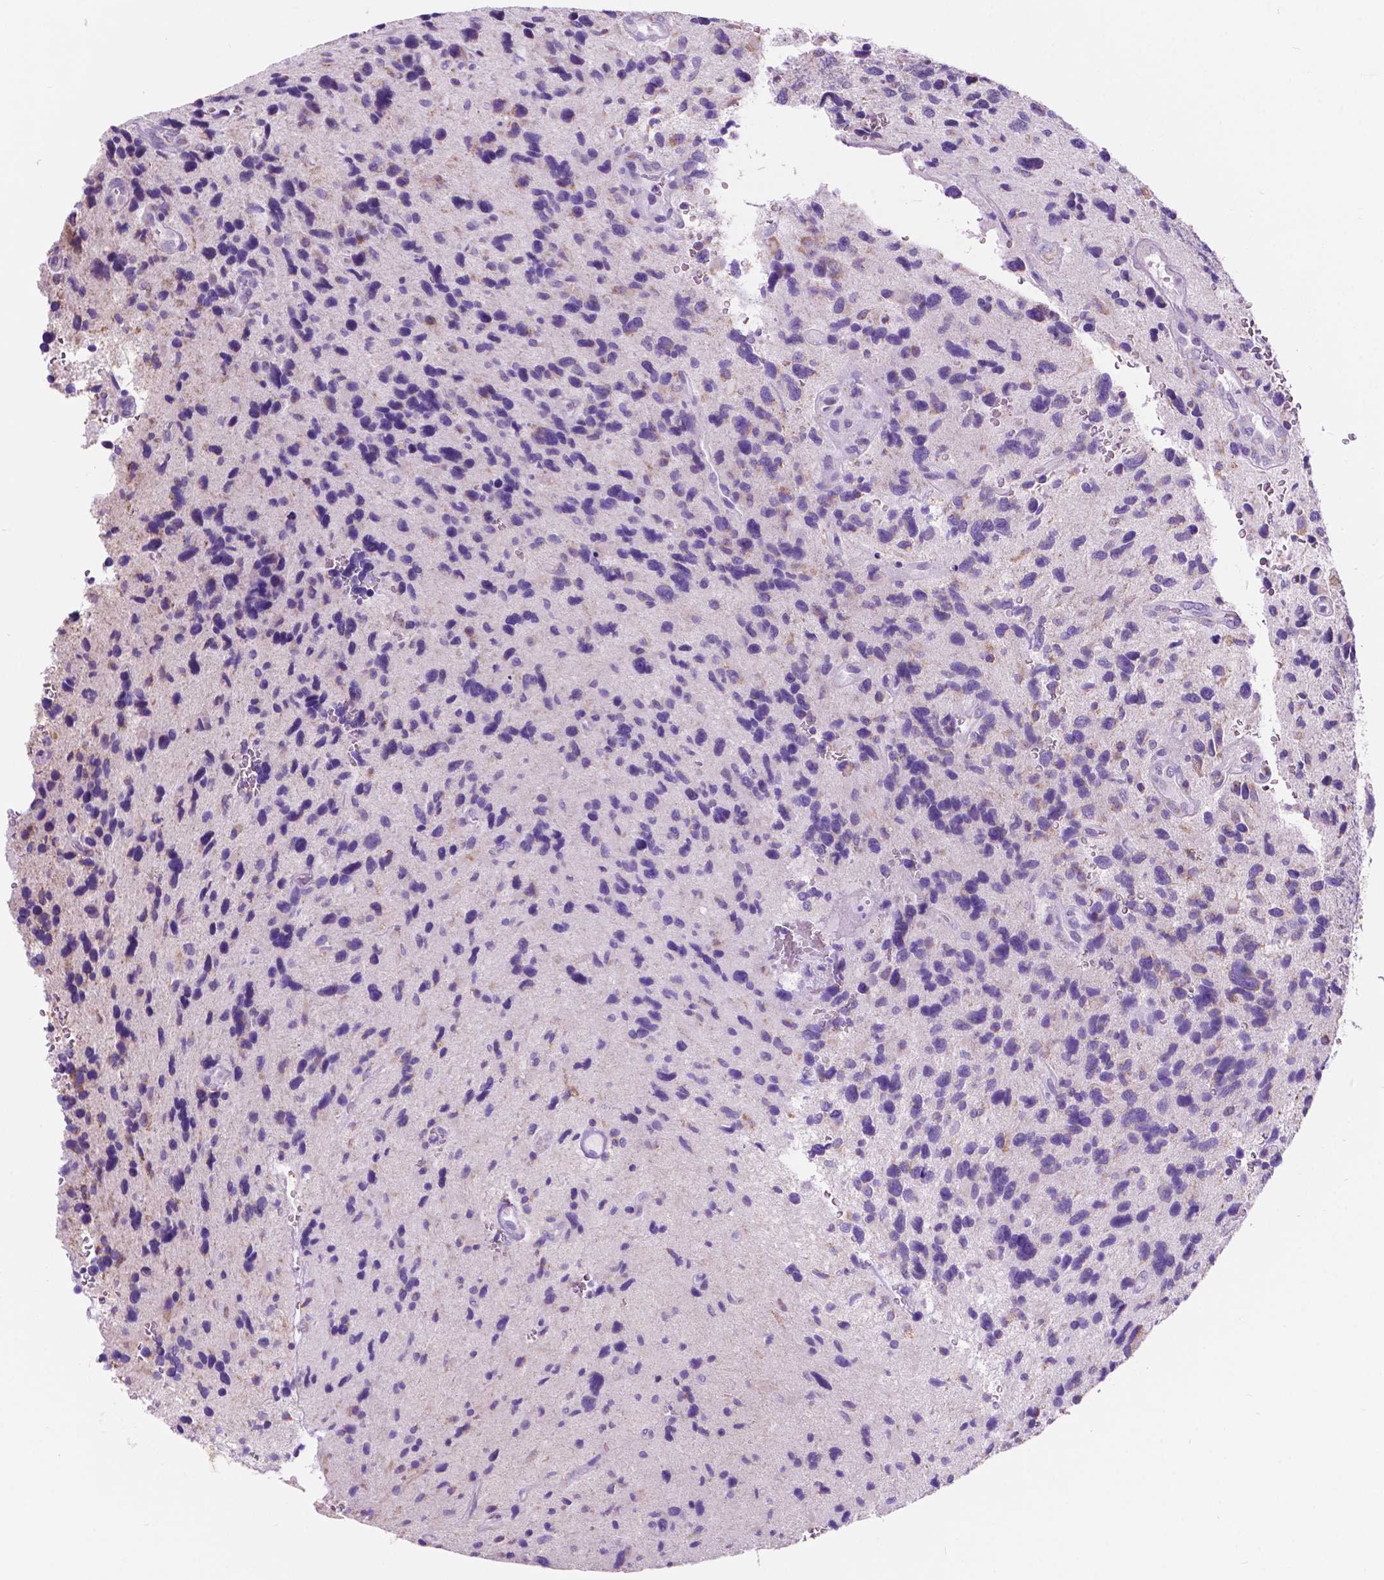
{"staining": {"intensity": "negative", "quantity": "none", "location": "none"}, "tissue": "glioma", "cell_type": "Tumor cells", "image_type": "cancer", "snomed": [{"axis": "morphology", "description": "Glioma, malignant, NOS"}, {"axis": "morphology", "description": "Glioma, malignant, High grade"}, {"axis": "topography", "description": "Brain"}], "caption": "Photomicrograph shows no significant protein expression in tumor cells of malignant glioma.", "gene": "TRPV5", "patient": {"sex": "female", "age": 71}}